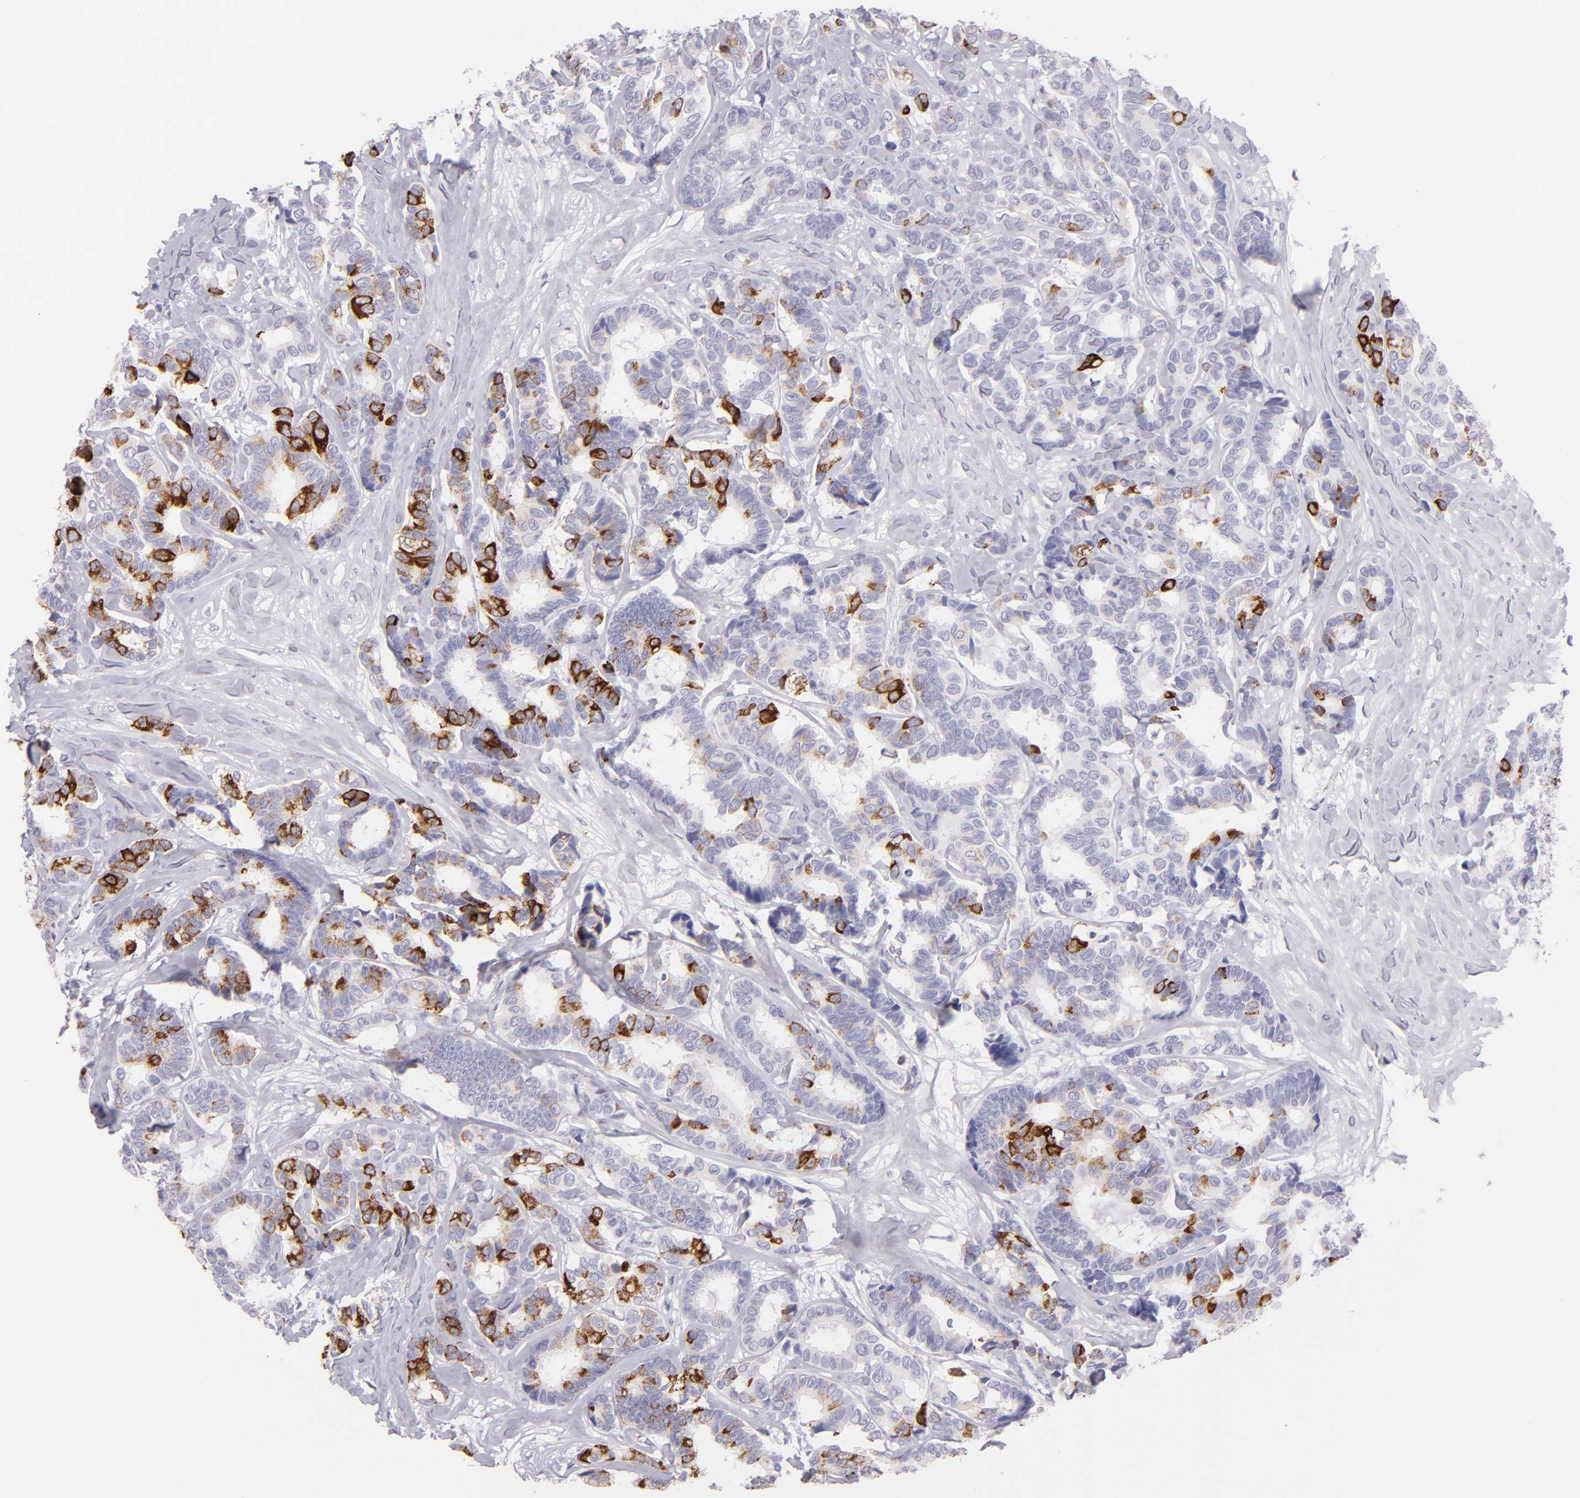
{"staining": {"intensity": "strong", "quantity": "<25%", "location": "cytoplasmic/membranous"}, "tissue": "breast cancer", "cell_type": "Tumor cells", "image_type": "cancer", "snomed": [{"axis": "morphology", "description": "Duct carcinoma"}, {"axis": "topography", "description": "Breast"}], "caption": "An IHC histopathology image of neoplastic tissue is shown. Protein staining in brown highlights strong cytoplasmic/membranous positivity in intraductal carcinoma (breast) within tumor cells. Using DAB (brown) and hematoxylin (blue) stains, captured at high magnification using brightfield microscopy.", "gene": "MUC5AC", "patient": {"sex": "female", "age": 87}}